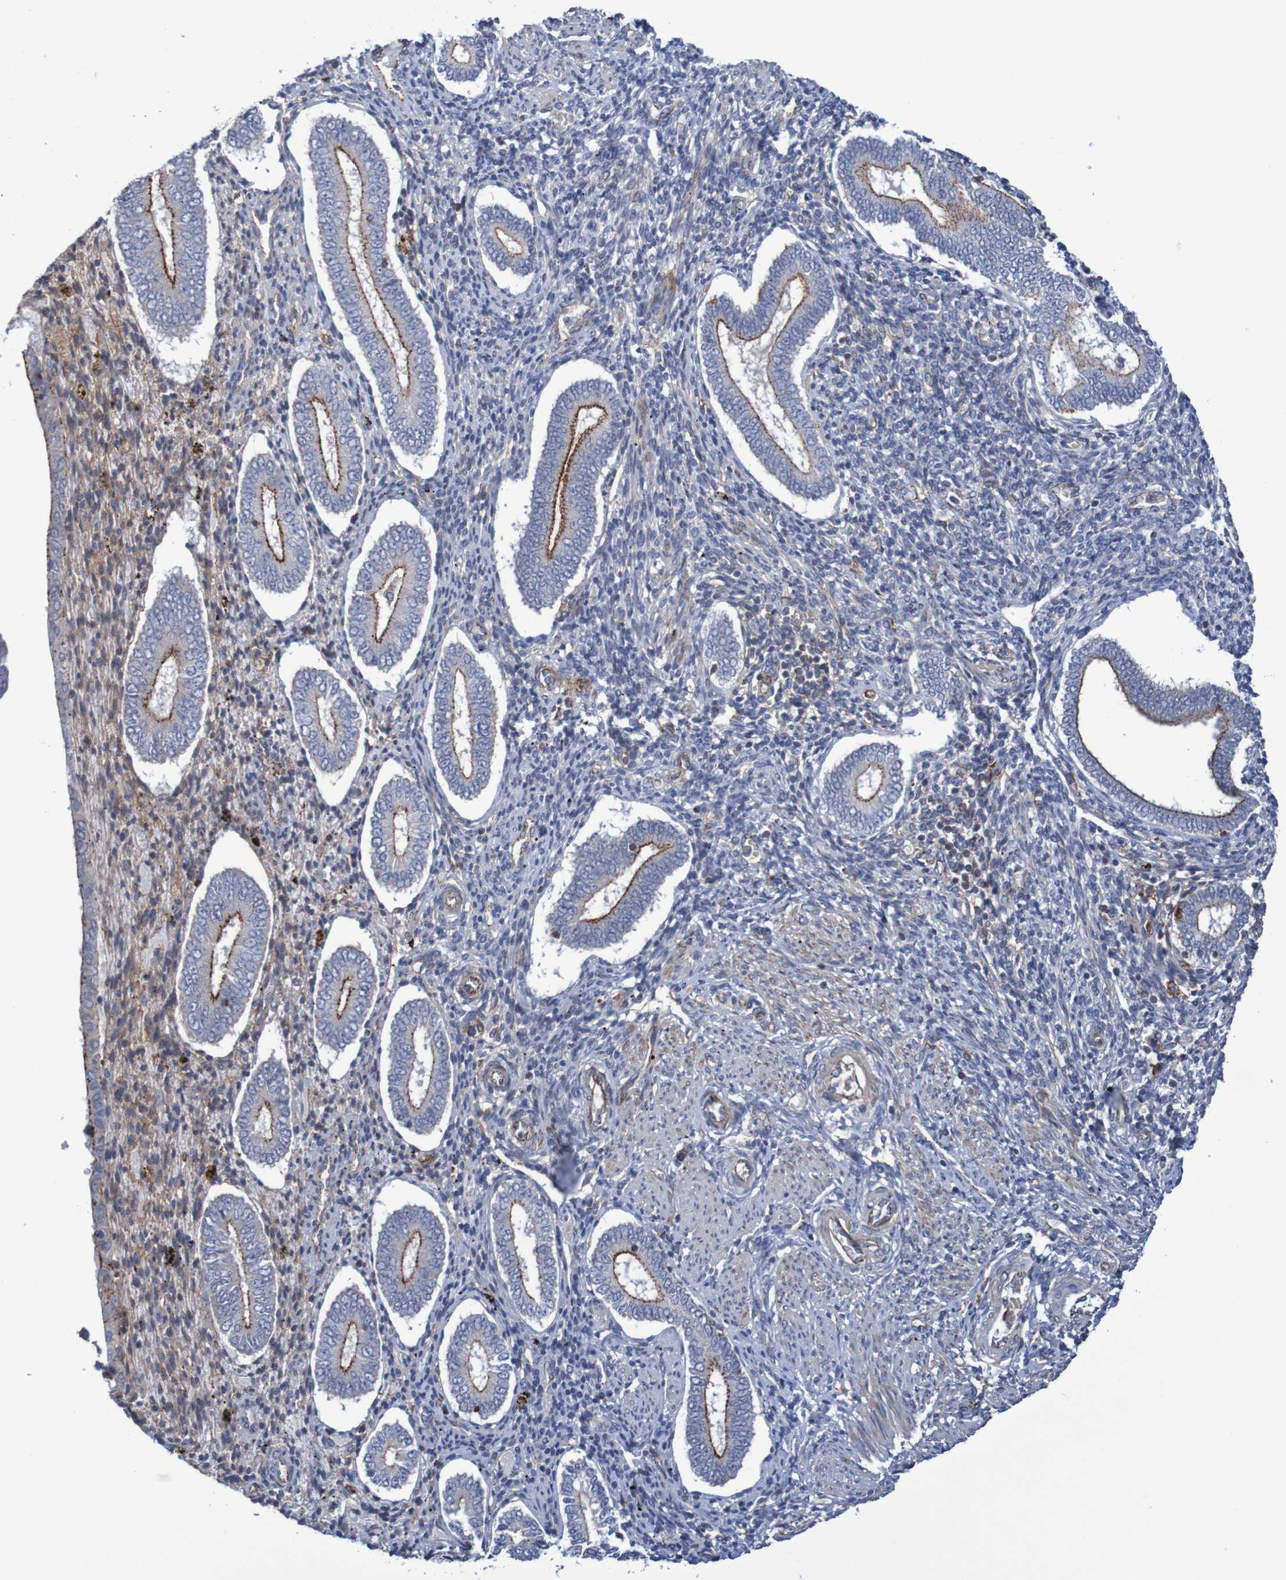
{"staining": {"intensity": "weak", "quantity": "25%-75%", "location": "cytoplasmic/membranous"}, "tissue": "endometrium", "cell_type": "Cells in endometrial stroma", "image_type": "normal", "snomed": [{"axis": "morphology", "description": "Normal tissue, NOS"}, {"axis": "topography", "description": "Endometrium"}], "caption": "IHC of normal human endometrium reveals low levels of weak cytoplasmic/membranous expression in about 25%-75% of cells in endometrial stroma.", "gene": "NECTIN2", "patient": {"sex": "female", "age": 42}}